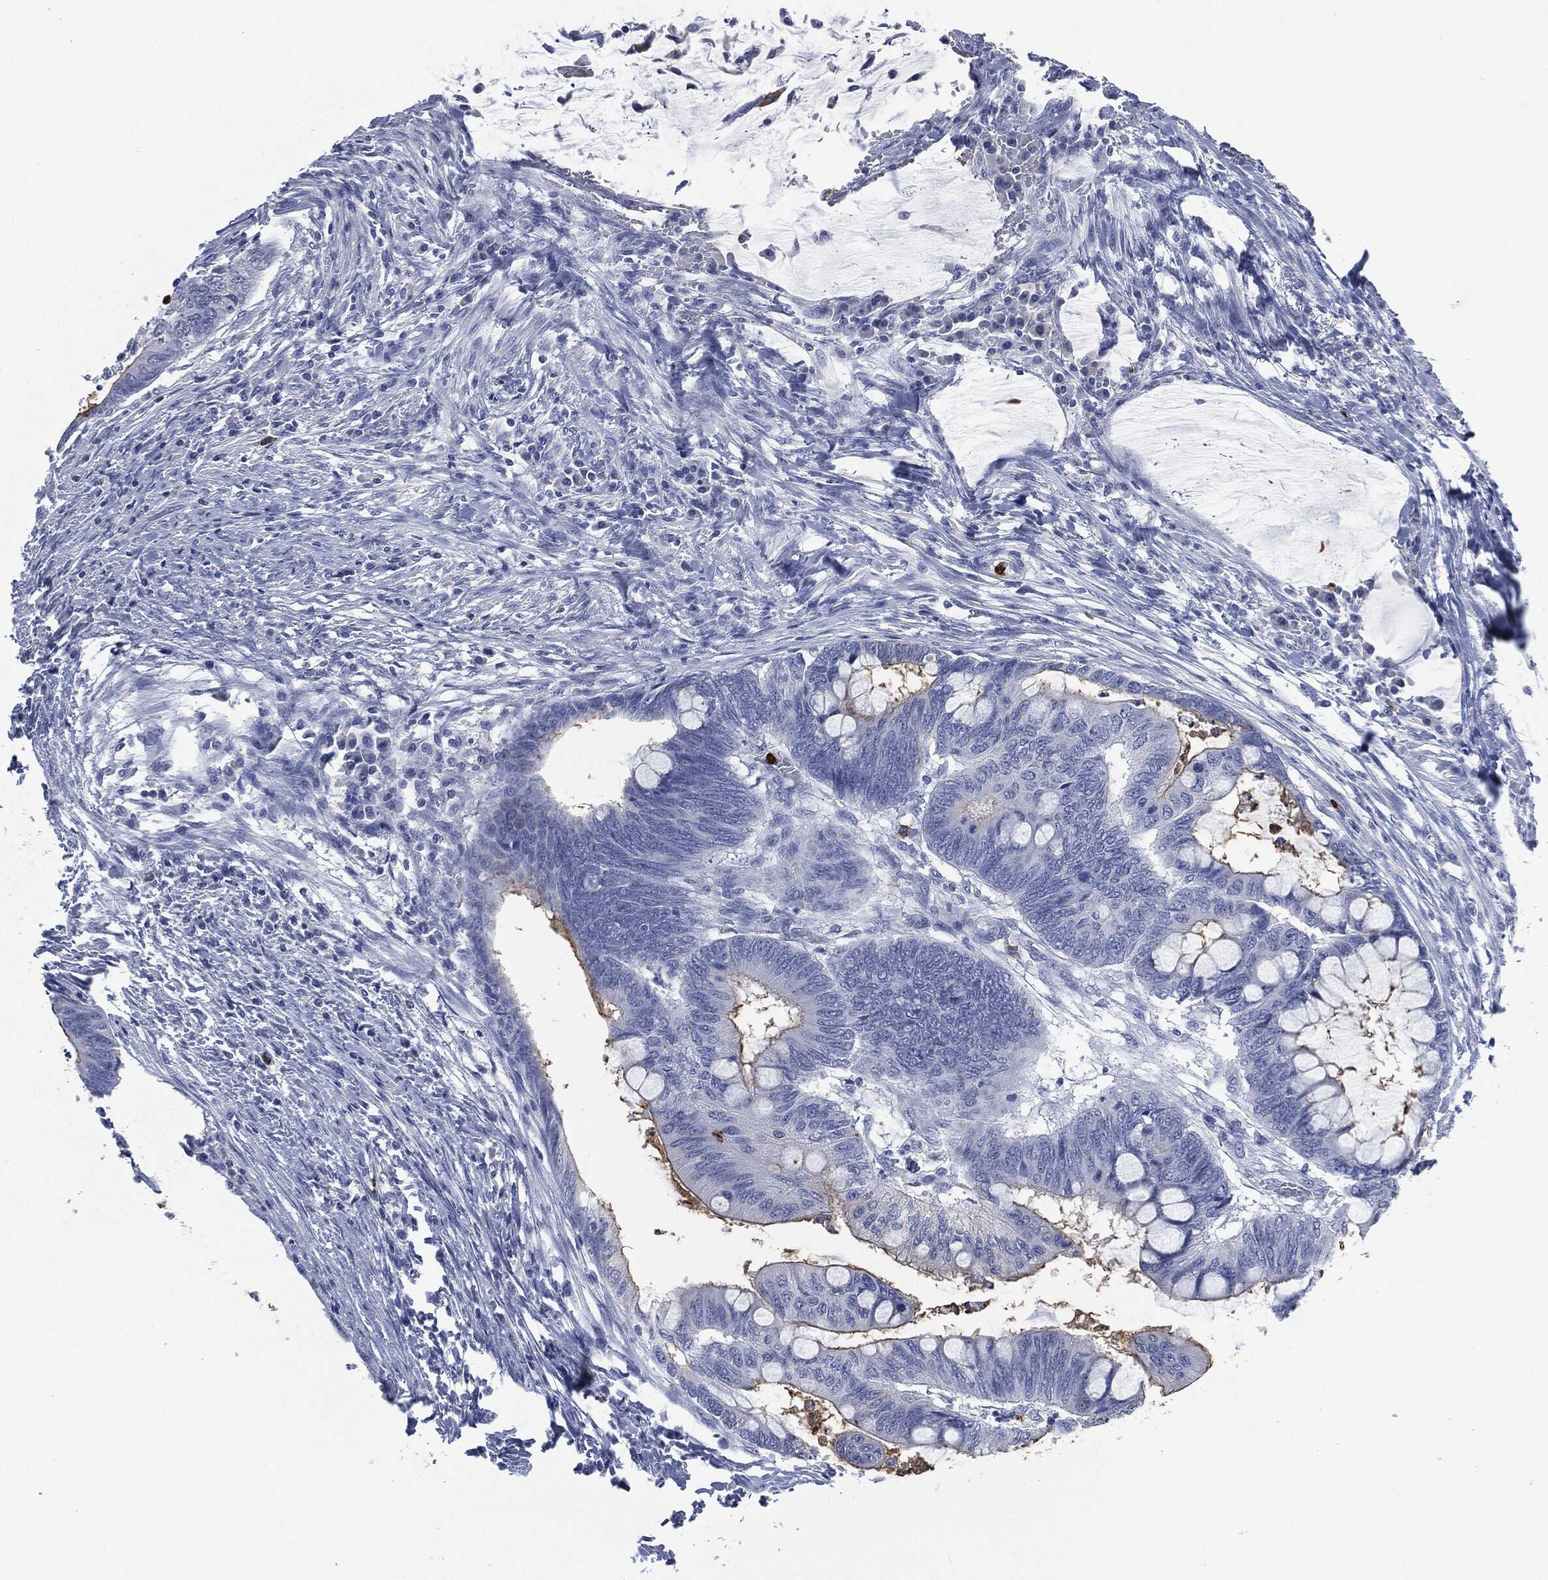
{"staining": {"intensity": "moderate", "quantity": "<25%", "location": "cytoplasmic/membranous"}, "tissue": "colorectal cancer", "cell_type": "Tumor cells", "image_type": "cancer", "snomed": [{"axis": "morphology", "description": "Normal tissue, NOS"}, {"axis": "morphology", "description": "Adenocarcinoma, NOS"}, {"axis": "topography", "description": "Rectum"}, {"axis": "topography", "description": "Peripheral nerve tissue"}], "caption": "An IHC image of tumor tissue is shown. Protein staining in brown labels moderate cytoplasmic/membranous positivity in colorectal cancer within tumor cells.", "gene": "CEACAM8", "patient": {"sex": "male", "age": 92}}